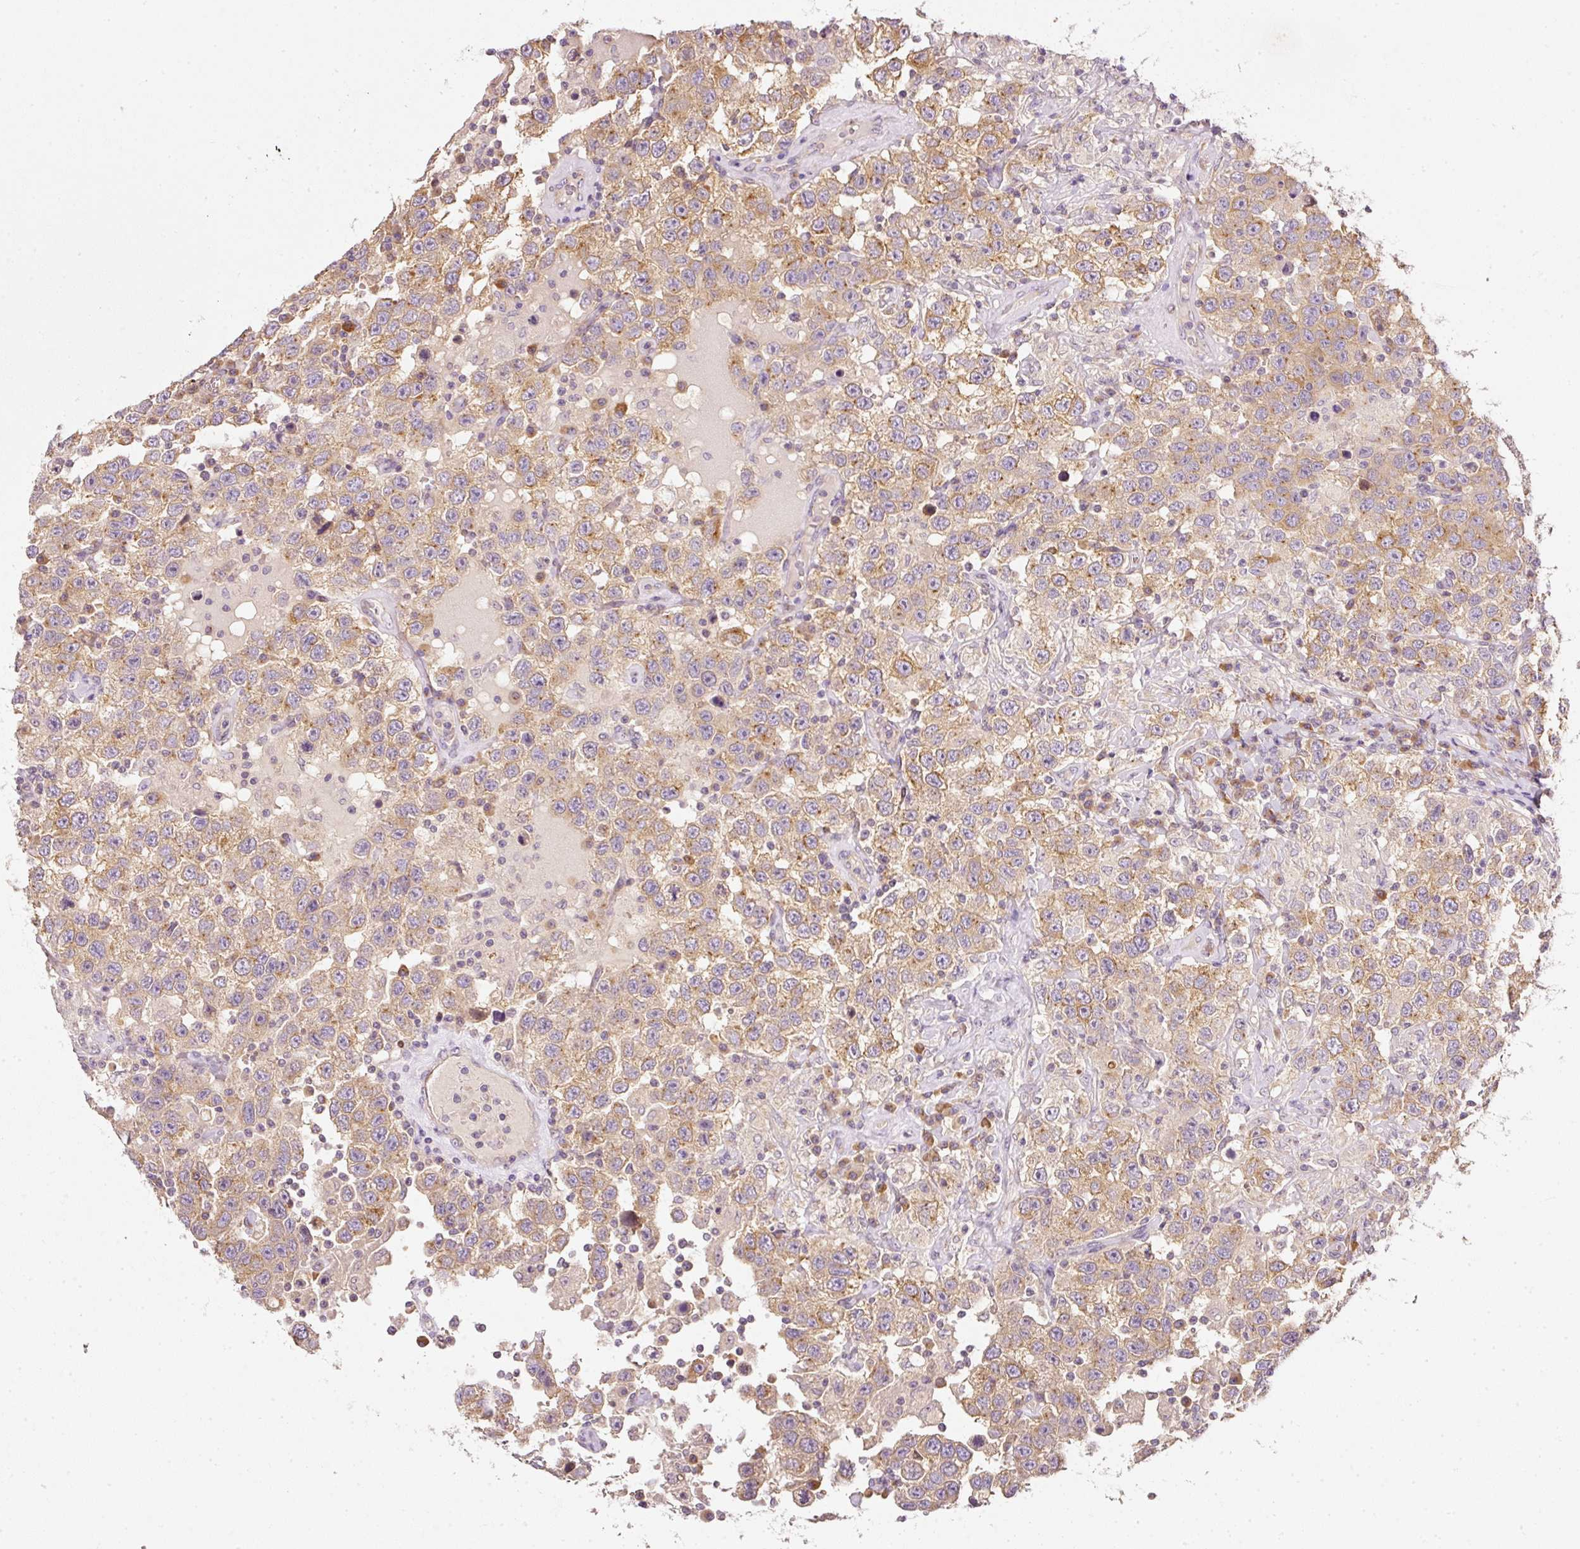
{"staining": {"intensity": "moderate", "quantity": ">75%", "location": "cytoplasmic/membranous"}, "tissue": "testis cancer", "cell_type": "Tumor cells", "image_type": "cancer", "snomed": [{"axis": "morphology", "description": "Seminoma, NOS"}, {"axis": "topography", "description": "Testis"}], "caption": "There is medium levels of moderate cytoplasmic/membranous expression in tumor cells of testis cancer, as demonstrated by immunohistochemical staining (brown color).", "gene": "RNF167", "patient": {"sex": "male", "age": 41}}